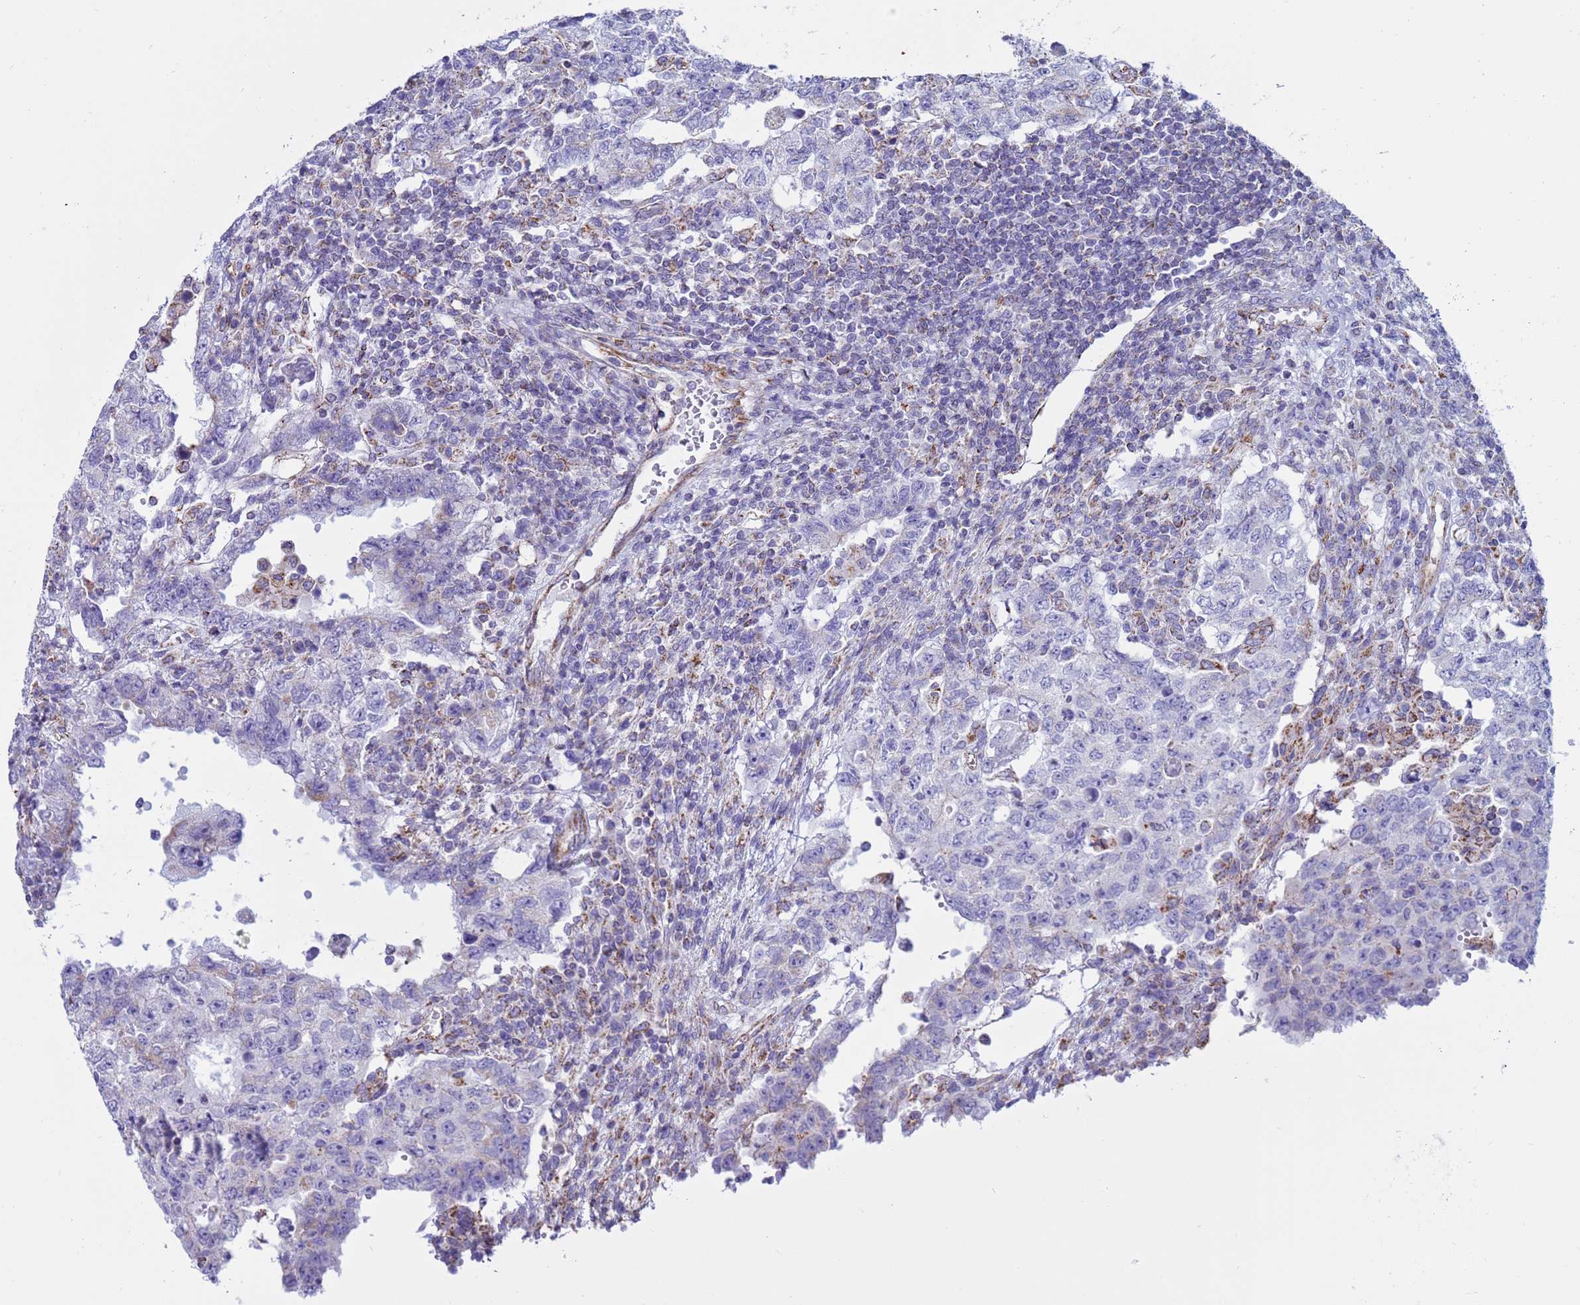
{"staining": {"intensity": "negative", "quantity": "none", "location": "none"}, "tissue": "testis cancer", "cell_type": "Tumor cells", "image_type": "cancer", "snomed": [{"axis": "morphology", "description": "Carcinoma, Embryonal, NOS"}, {"axis": "topography", "description": "Testis"}], "caption": "Immunohistochemistry micrograph of testis cancer stained for a protein (brown), which displays no positivity in tumor cells.", "gene": "NCALD", "patient": {"sex": "male", "age": 26}}